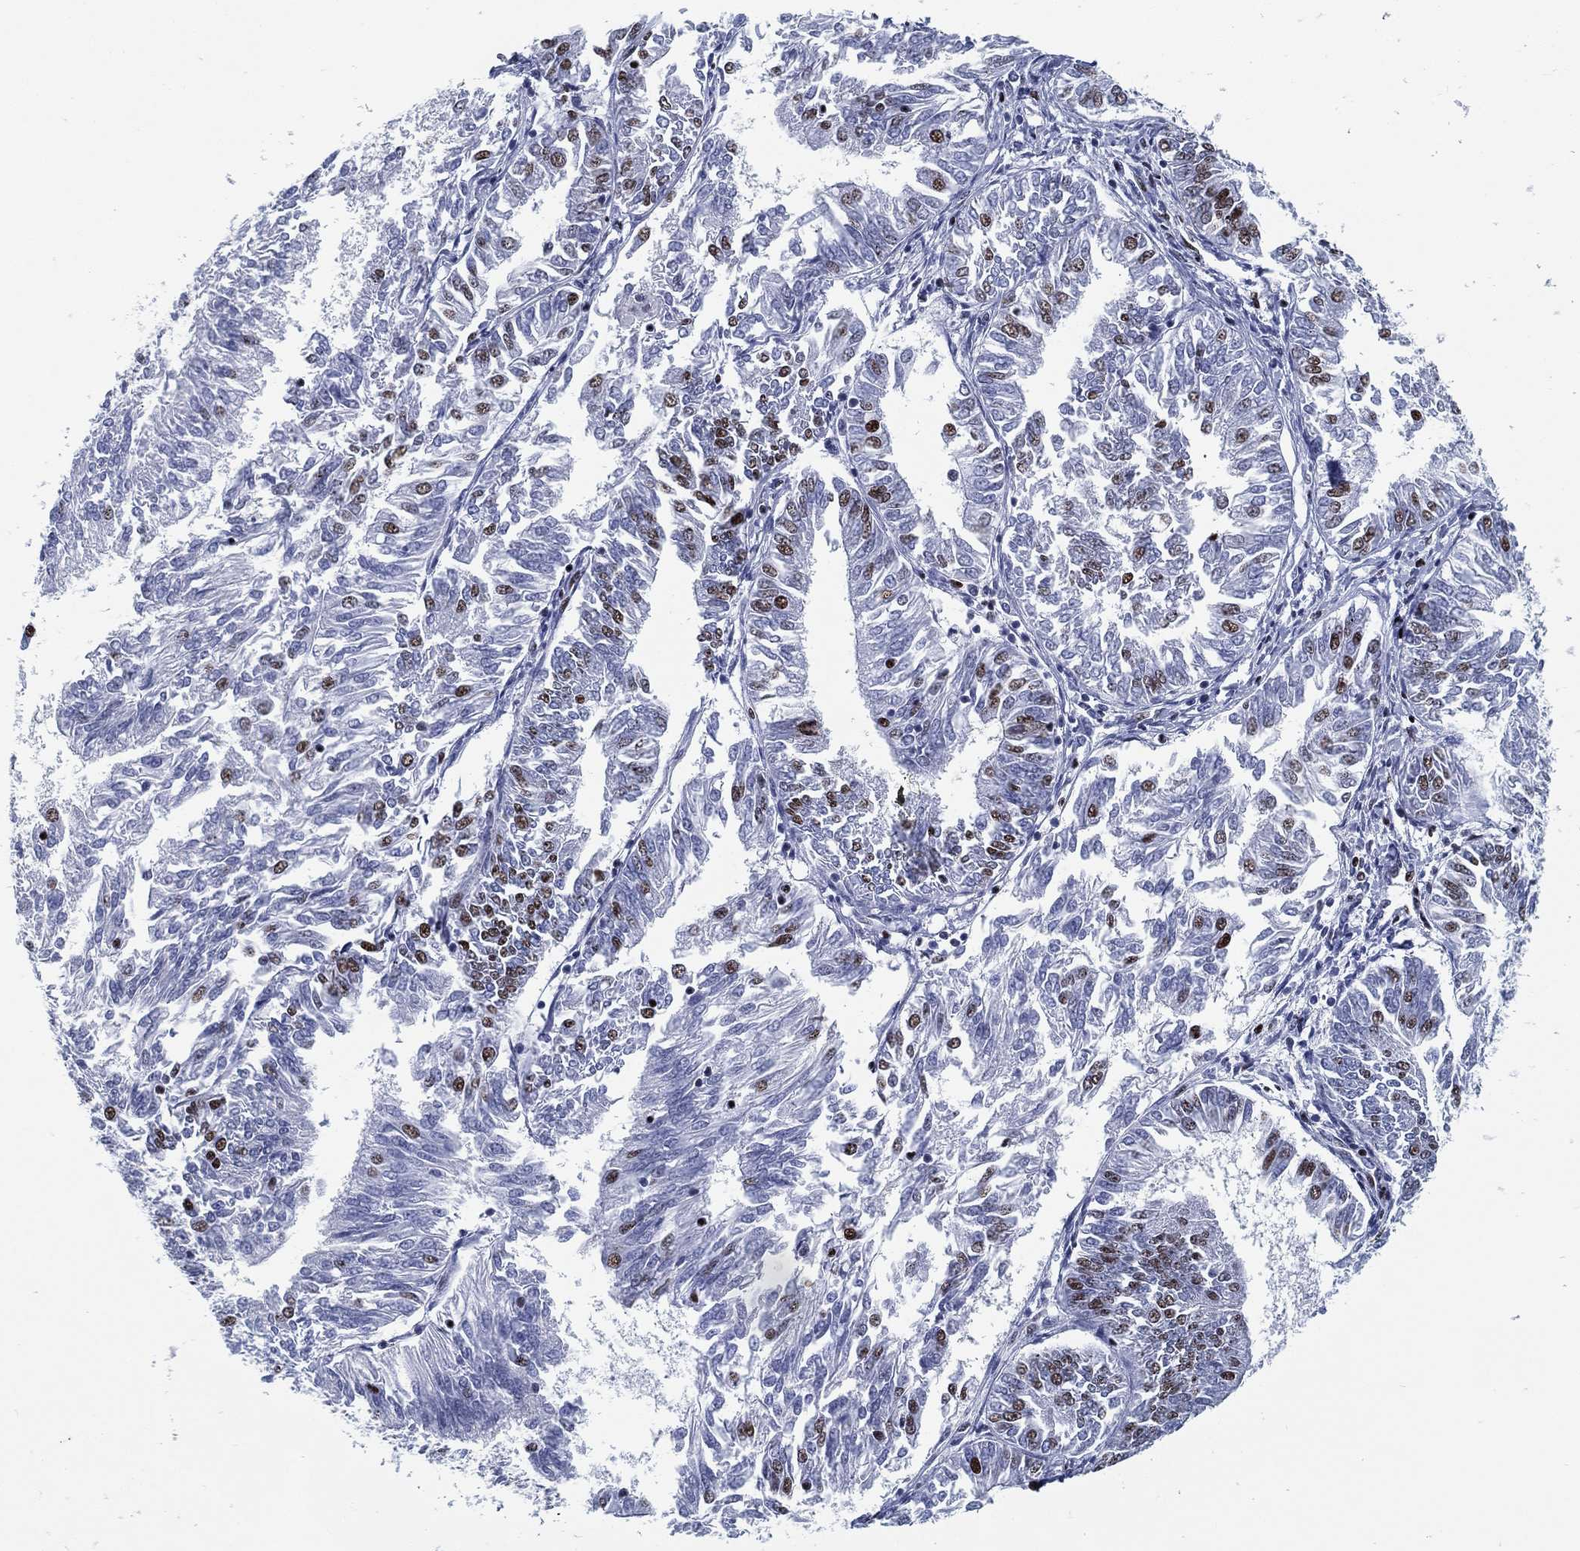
{"staining": {"intensity": "strong", "quantity": "<25%", "location": "nuclear"}, "tissue": "endometrial cancer", "cell_type": "Tumor cells", "image_type": "cancer", "snomed": [{"axis": "morphology", "description": "Adenocarcinoma, NOS"}, {"axis": "topography", "description": "Endometrium"}], "caption": "IHC (DAB (3,3'-diaminobenzidine)) staining of endometrial cancer (adenocarcinoma) exhibits strong nuclear protein expression in approximately <25% of tumor cells.", "gene": "CYB561D2", "patient": {"sex": "female", "age": 58}}